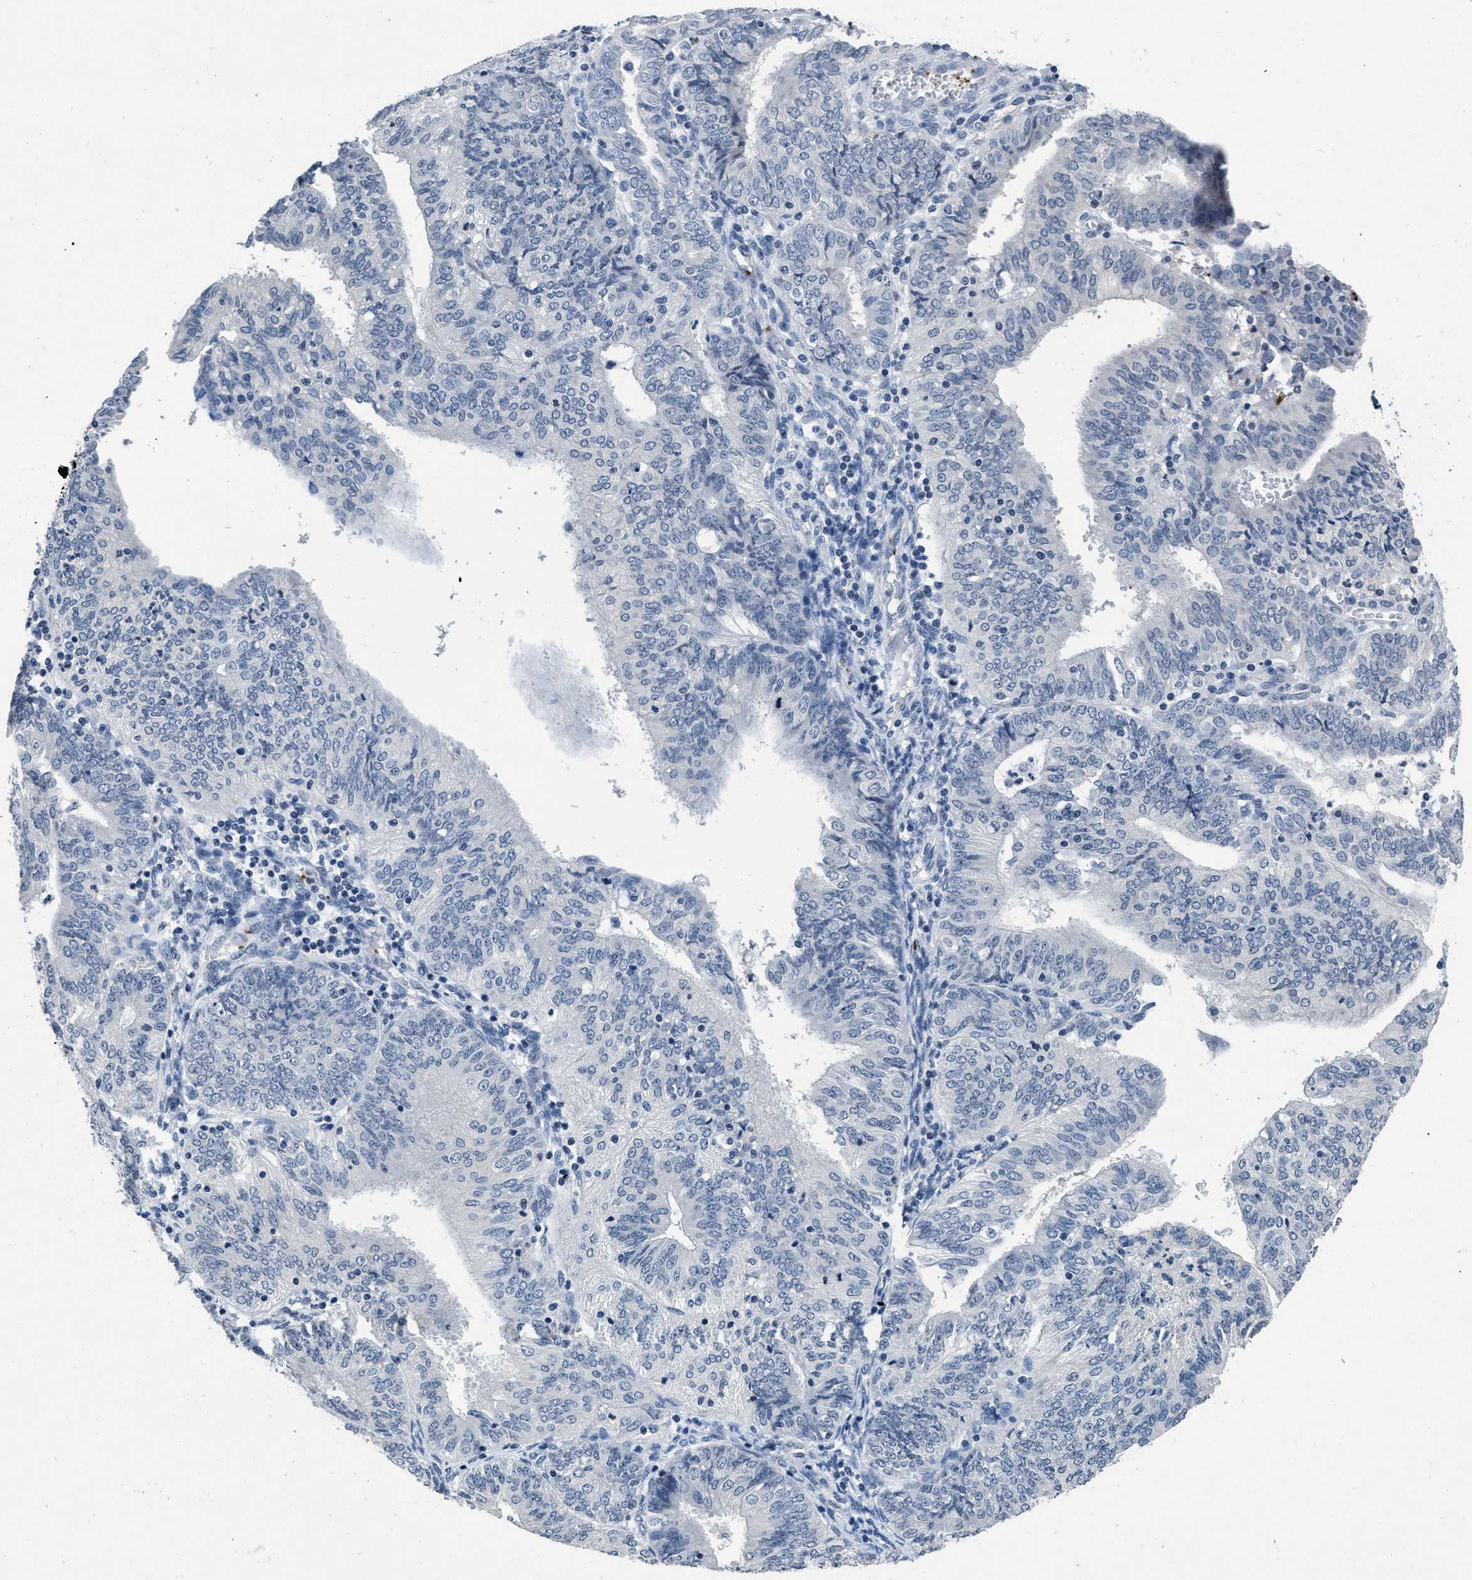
{"staining": {"intensity": "negative", "quantity": "none", "location": "none"}, "tissue": "endometrial cancer", "cell_type": "Tumor cells", "image_type": "cancer", "snomed": [{"axis": "morphology", "description": "Adenocarcinoma, NOS"}, {"axis": "topography", "description": "Endometrium"}], "caption": "Micrograph shows no significant protein staining in tumor cells of endometrial cancer (adenocarcinoma).", "gene": "ITGA2B", "patient": {"sex": "female", "age": 58}}